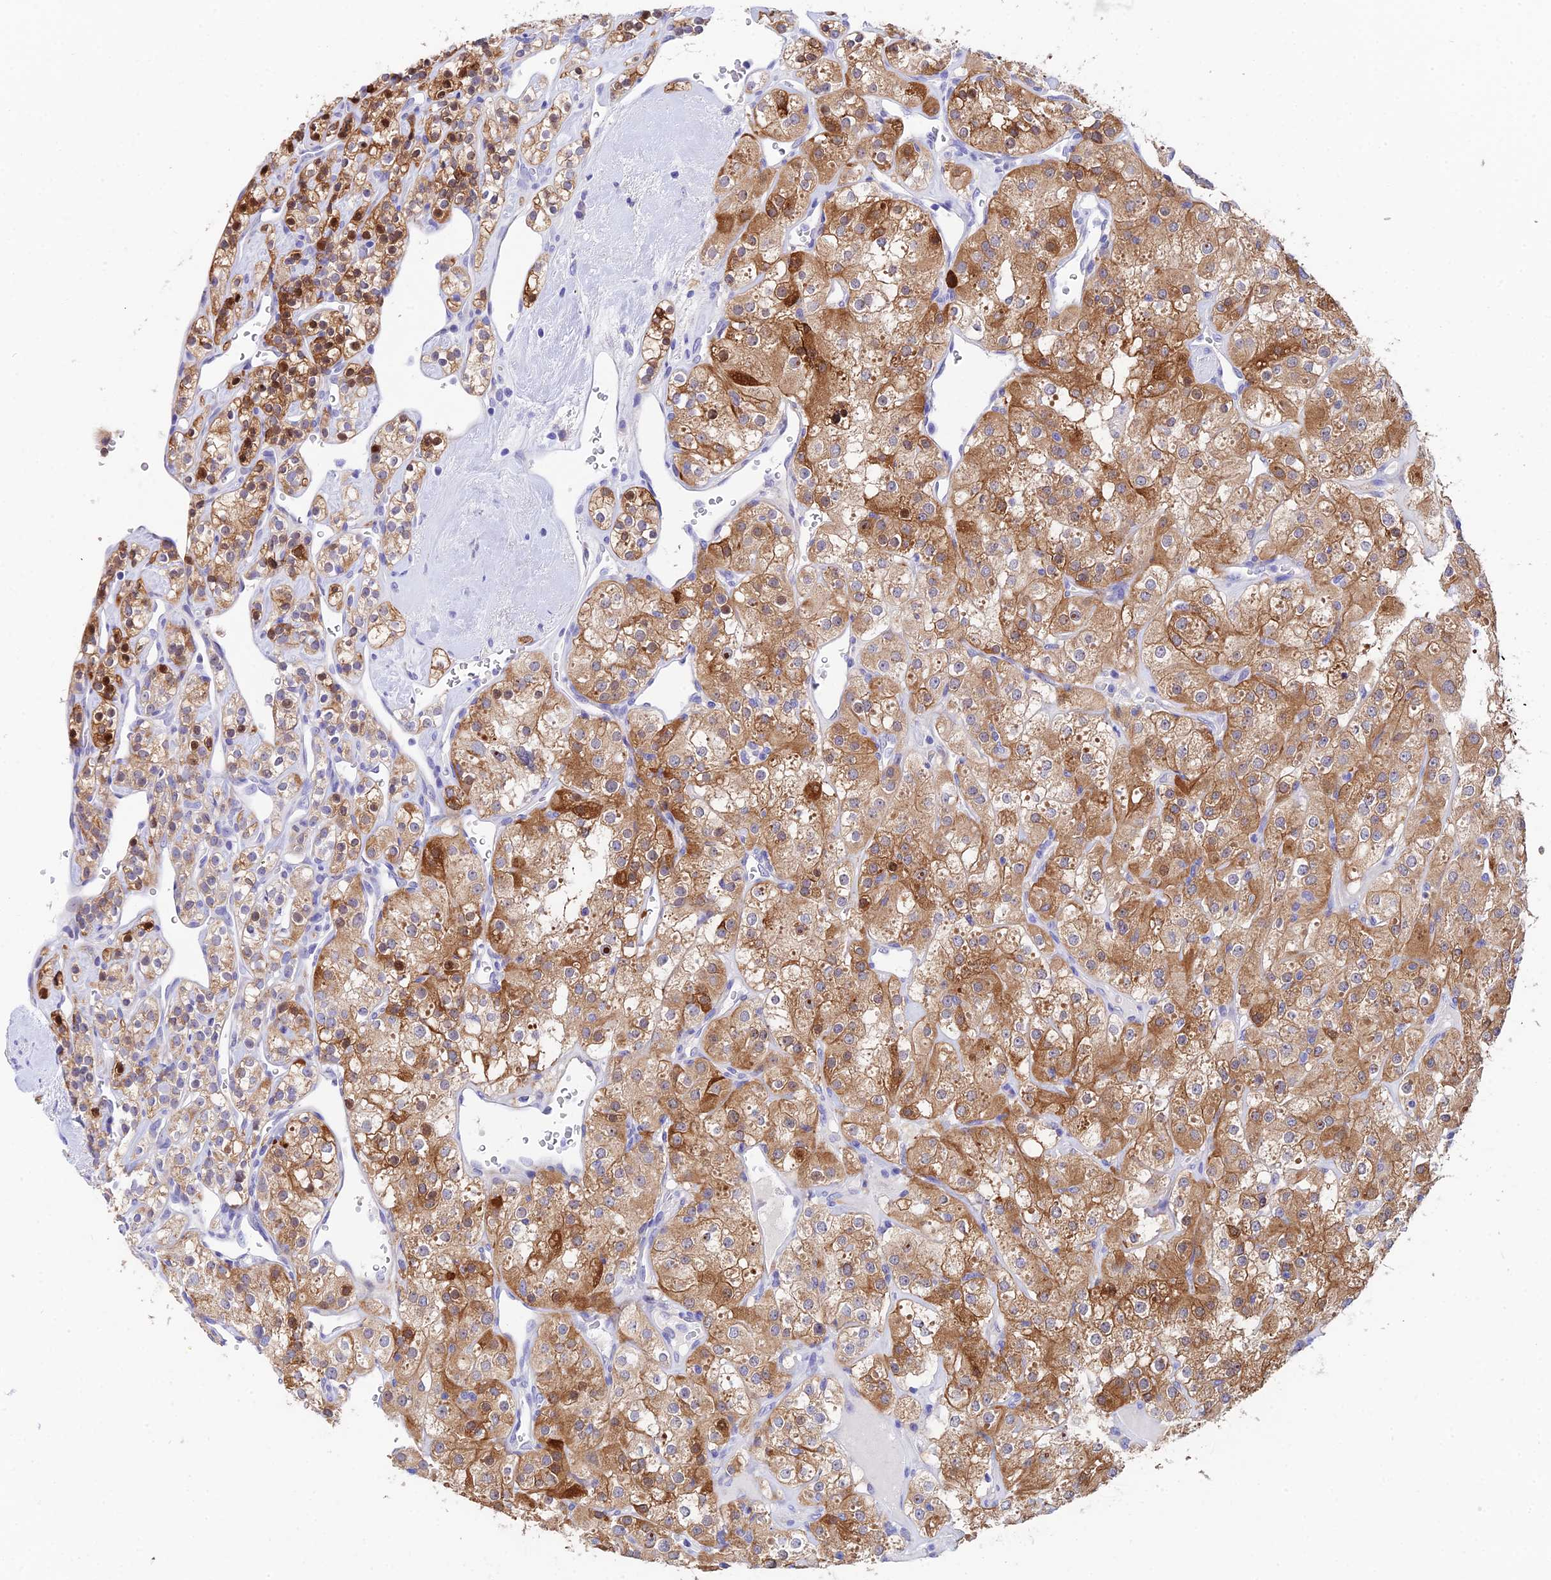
{"staining": {"intensity": "moderate", "quantity": ">75%", "location": "cytoplasmic/membranous"}, "tissue": "renal cancer", "cell_type": "Tumor cells", "image_type": "cancer", "snomed": [{"axis": "morphology", "description": "Adenocarcinoma, NOS"}, {"axis": "topography", "description": "Kidney"}], "caption": "Immunohistochemistry of human renal cancer displays medium levels of moderate cytoplasmic/membranous positivity in approximately >75% of tumor cells. (brown staining indicates protein expression, while blue staining denotes nuclei).", "gene": "CEP41", "patient": {"sex": "male", "age": 77}}